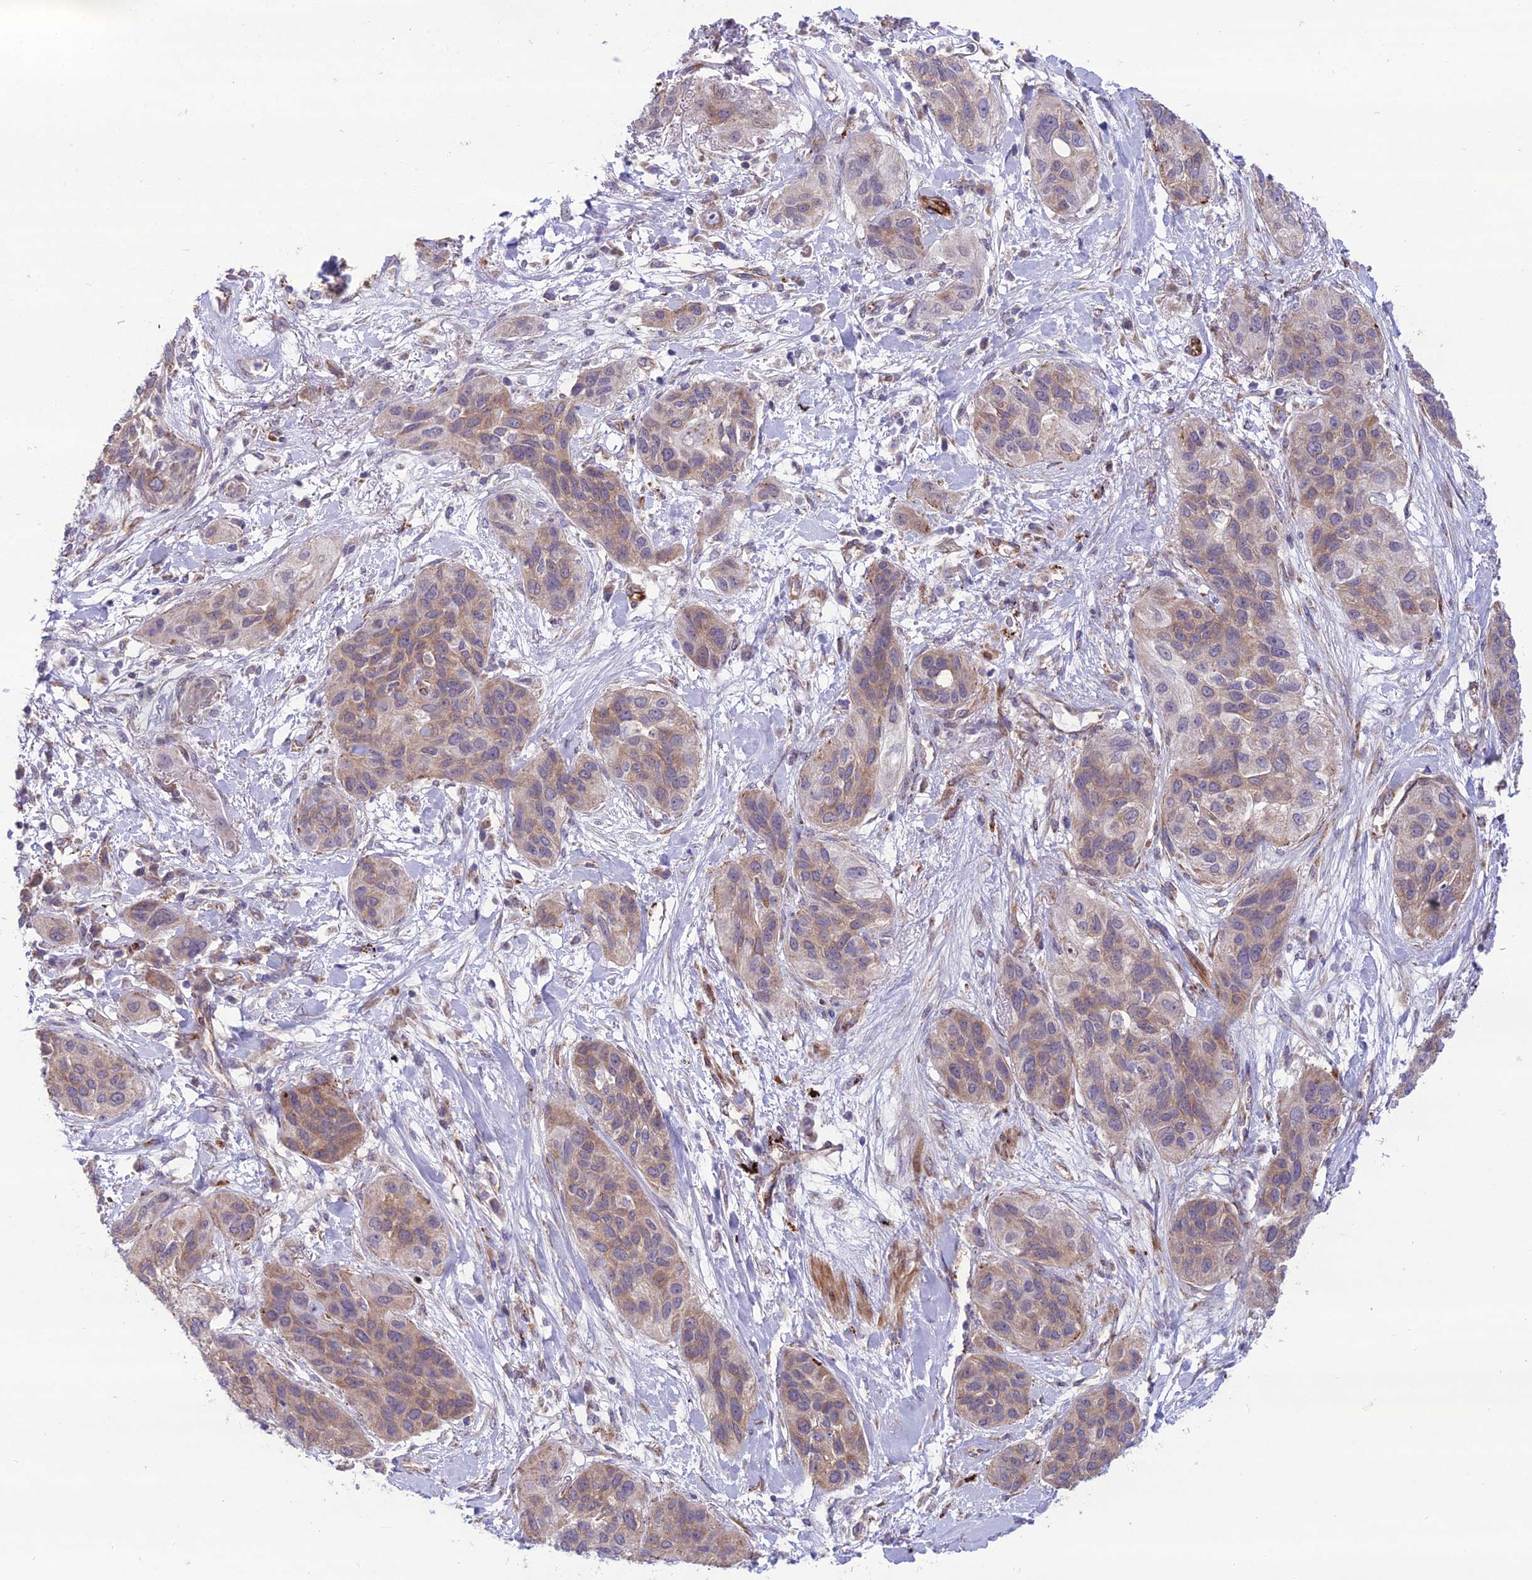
{"staining": {"intensity": "weak", "quantity": ">75%", "location": "cytoplasmic/membranous"}, "tissue": "lung cancer", "cell_type": "Tumor cells", "image_type": "cancer", "snomed": [{"axis": "morphology", "description": "Squamous cell carcinoma, NOS"}, {"axis": "topography", "description": "Lung"}], "caption": "Immunohistochemical staining of human squamous cell carcinoma (lung) reveals low levels of weak cytoplasmic/membranous positivity in about >75% of tumor cells.", "gene": "NODAL", "patient": {"sex": "female", "age": 70}}